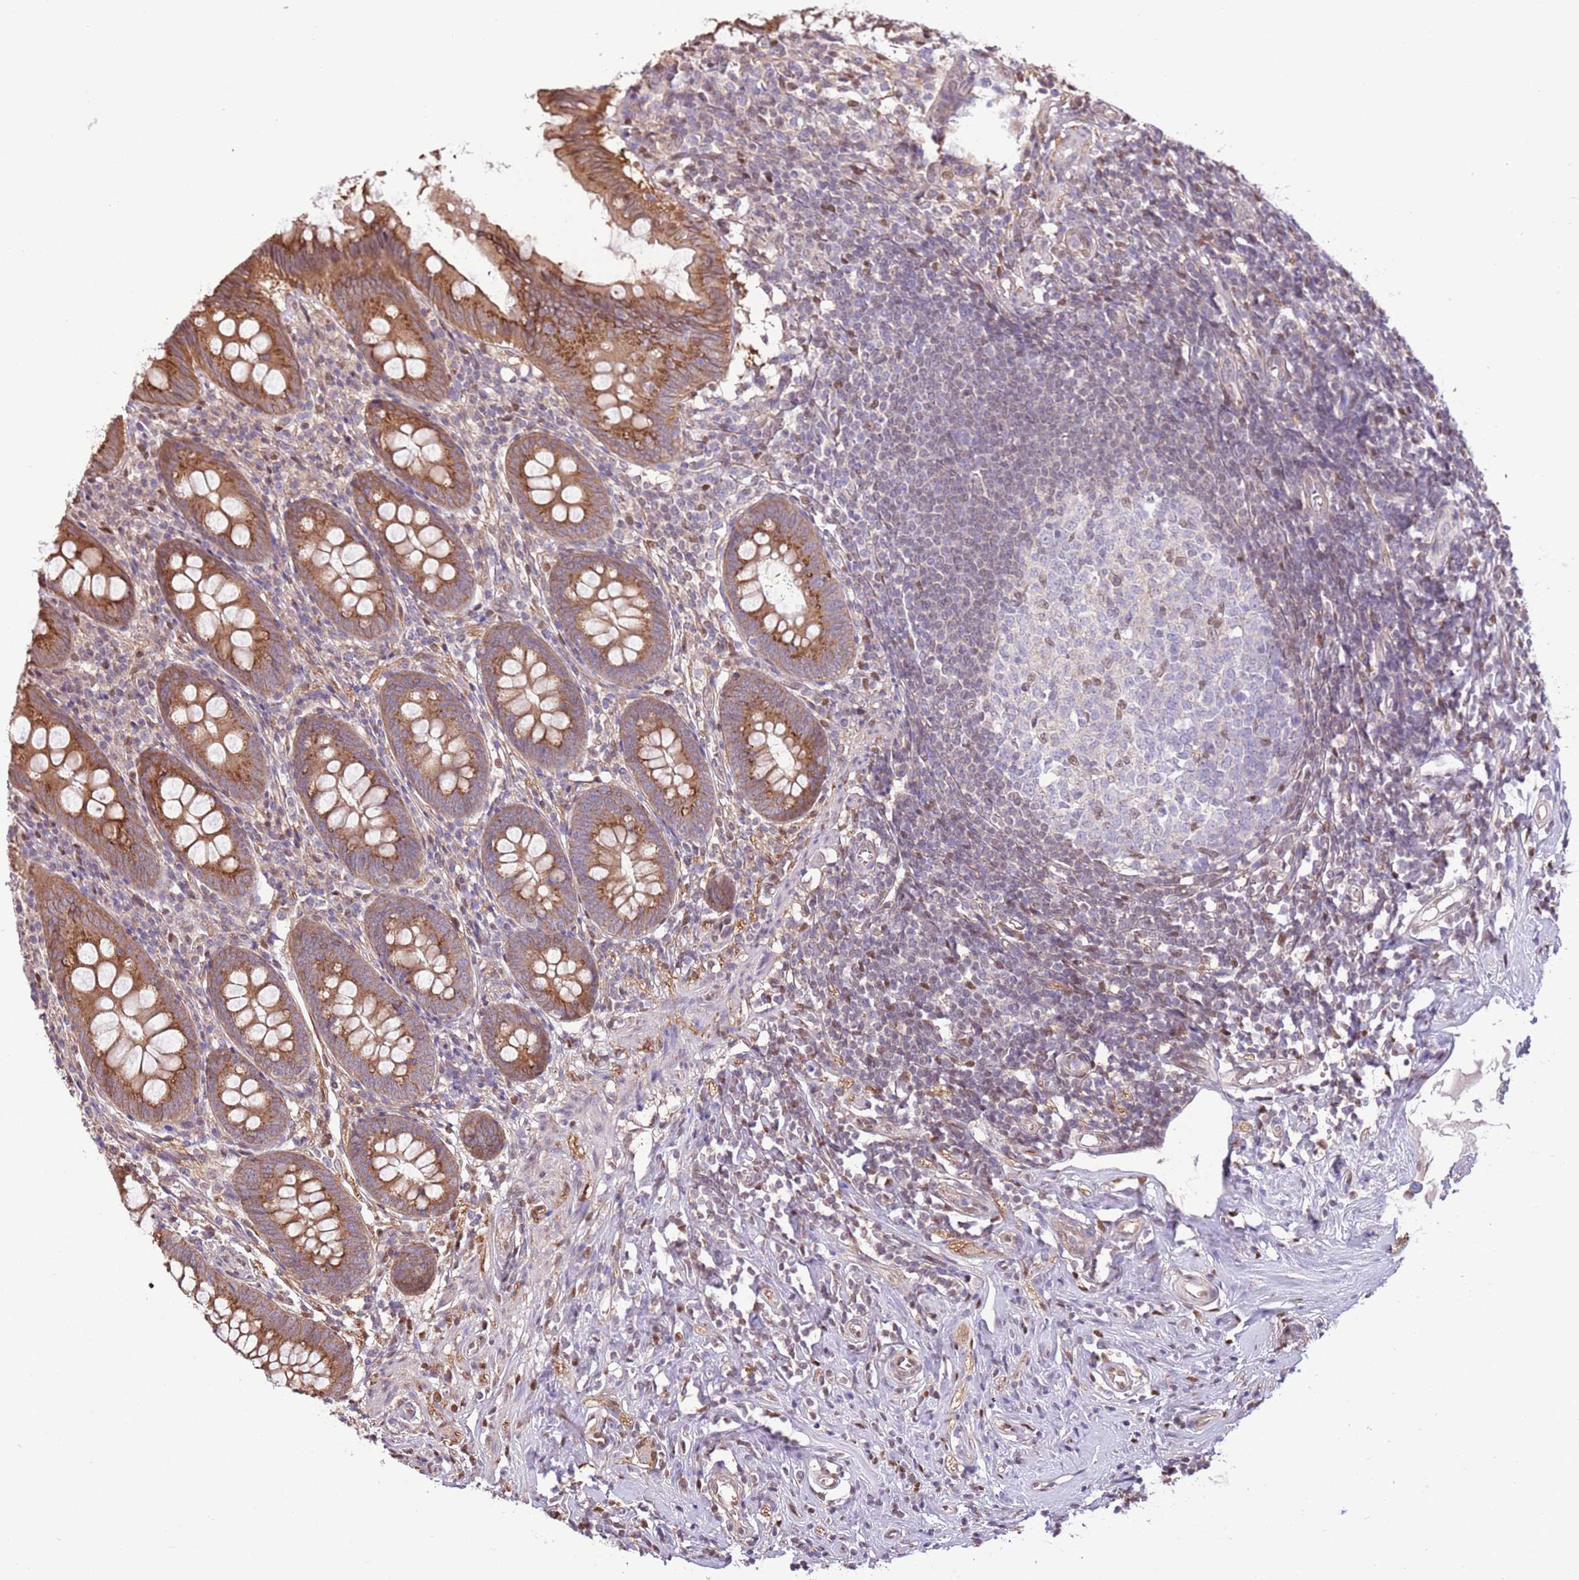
{"staining": {"intensity": "moderate", "quantity": ">75%", "location": "cytoplasmic/membranous"}, "tissue": "appendix", "cell_type": "Glandular cells", "image_type": "normal", "snomed": [{"axis": "morphology", "description": "Normal tissue, NOS"}, {"axis": "topography", "description": "Appendix"}], "caption": "IHC photomicrograph of benign appendix: appendix stained using IHC demonstrates medium levels of moderate protein expression localized specifically in the cytoplasmic/membranous of glandular cells, appearing as a cytoplasmic/membranous brown color.", "gene": "ARL2BP", "patient": {"sex": "female", "age": 51}}